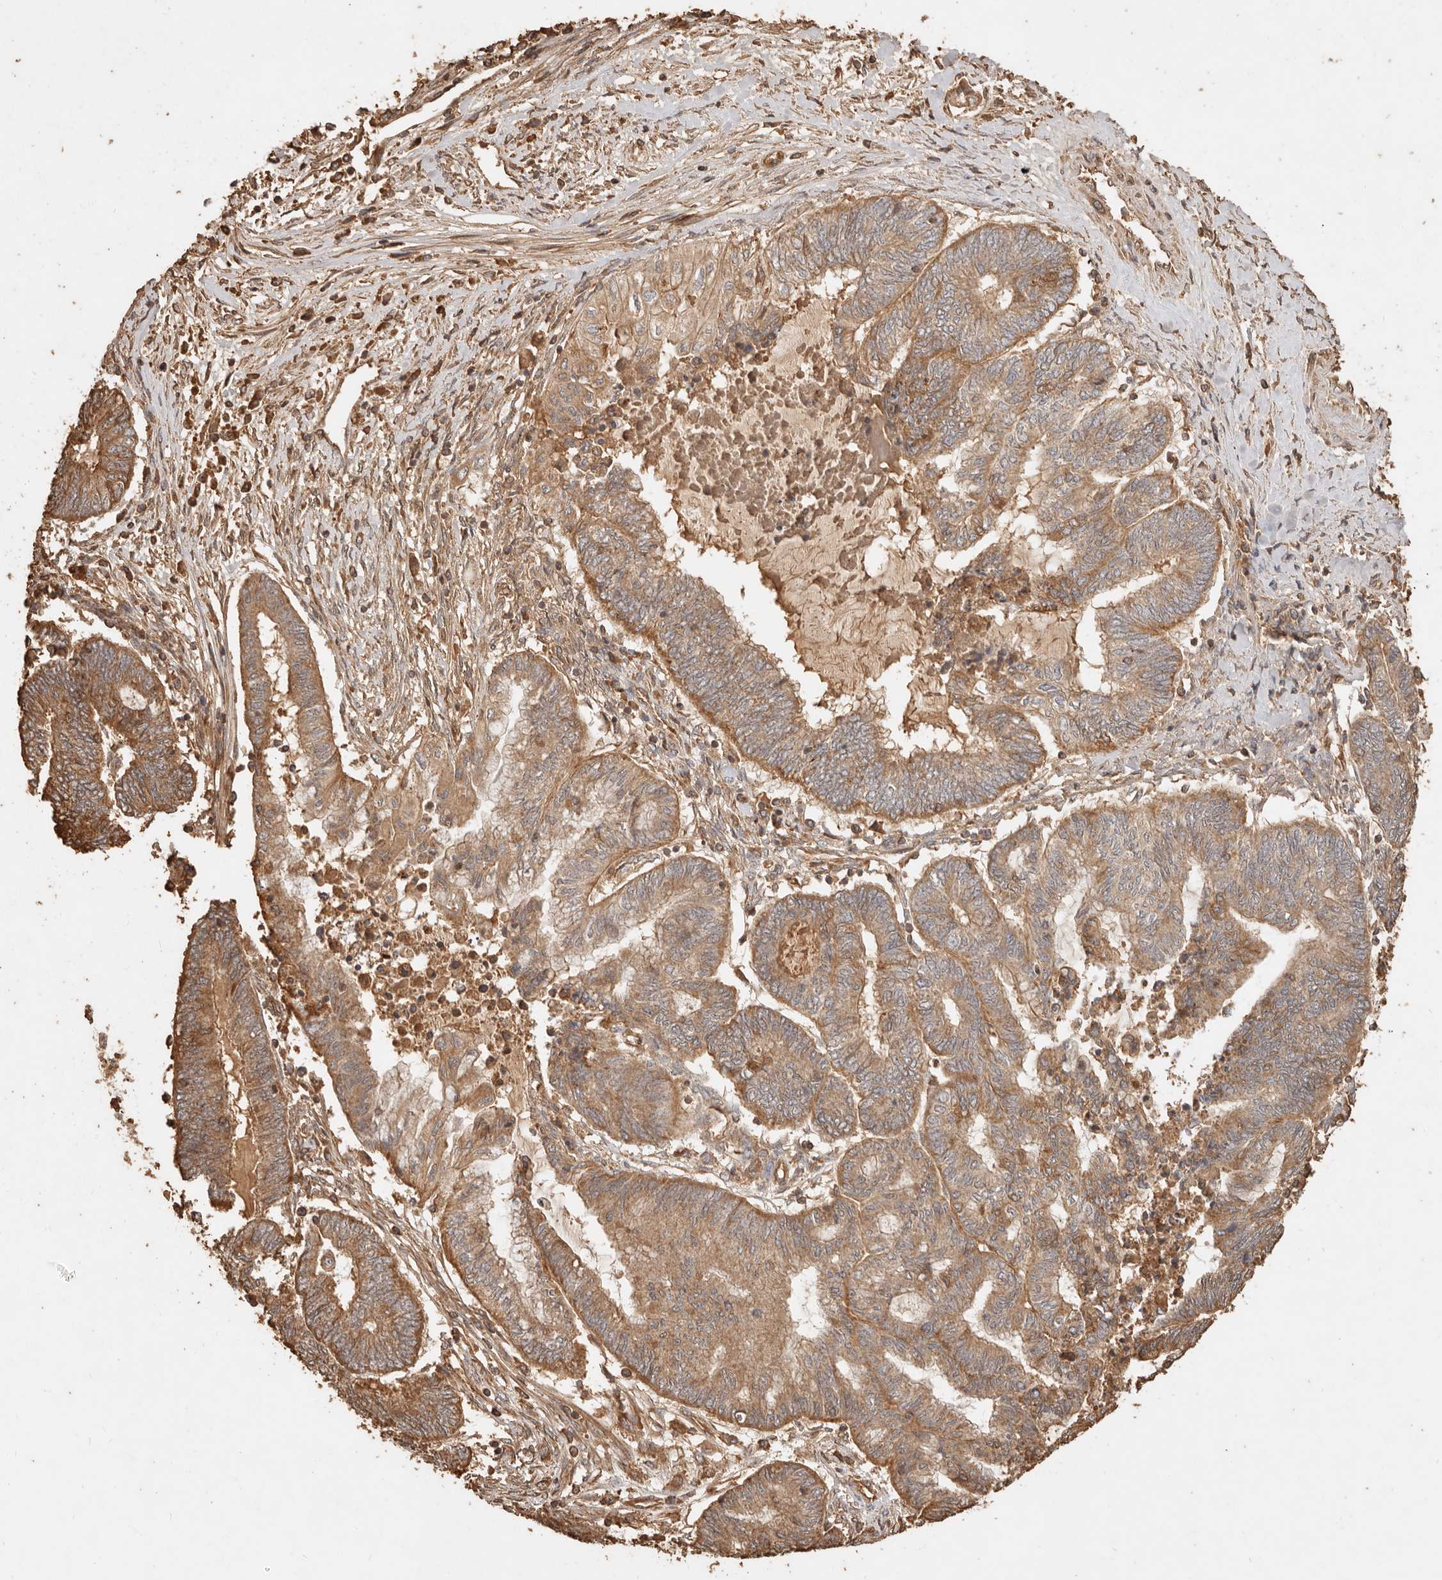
{"staining": {"intensity": "moderate", "quantity": ">75%", "location": "cytoplasmic/membranous"}, "tissue": "endometrial cancer", "cell_type": "Tumor cells", "image_type": "cancer", "snomed": [{"axis": "morphology", "description": "Adenocarcinoma, NOS"}, {"axis": "topography", "description": "Uterus"}, {"axis": "topography", "description": "Endometrium"}], "caption": "This is an image of immunohistochemistry staining of endometrial cancer (adenocarcinoma), which shows moderate positivity in the cytoplasmic/membranous of tumor cells.", "gene": "FAM180B", "patient": {"sex": "female", "age": 70}}